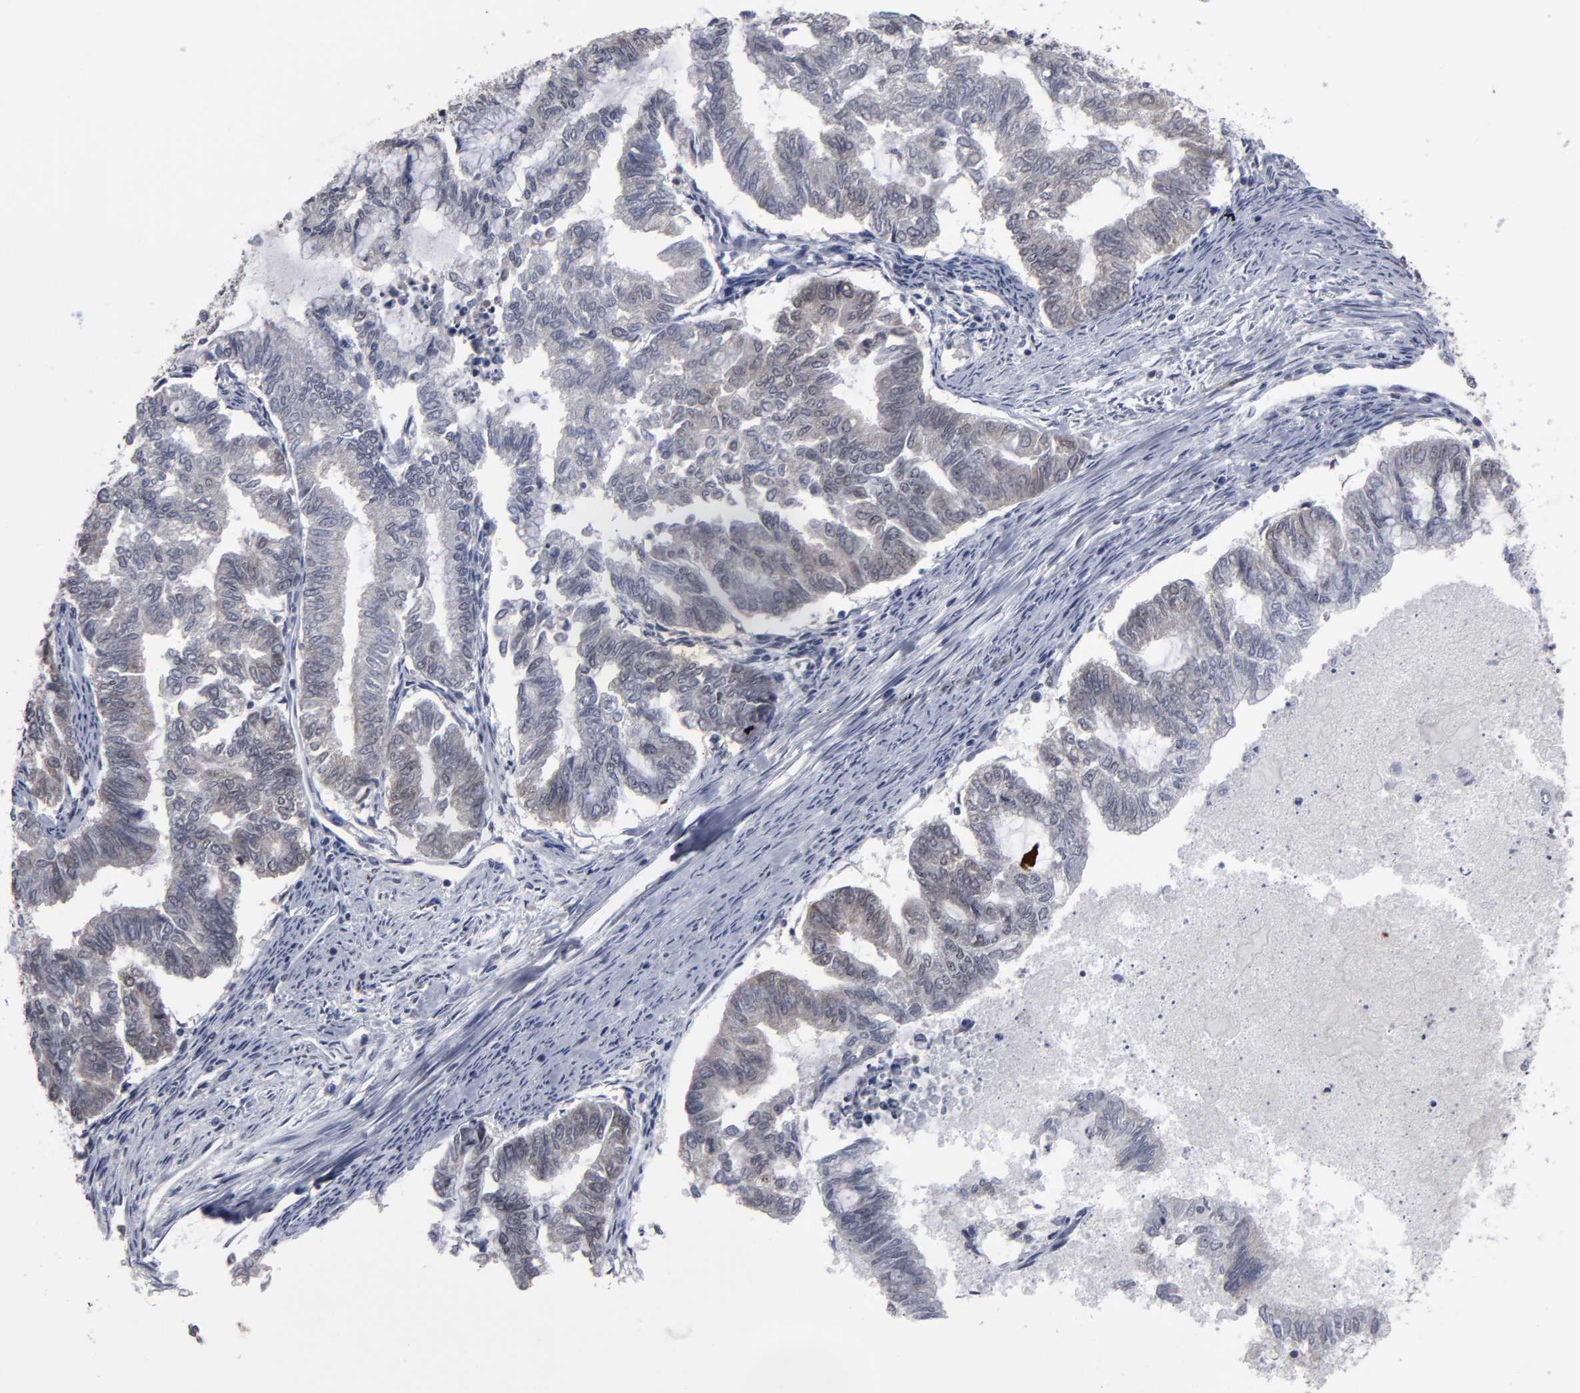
{"staining": {"intensity": "weak", "quantity": "<25%", "location": "cytoplasmic/membranous"}, "tissue": "endometrial cancer", "cell_type": "Tumor cells", "image_type": "cancer", "snomed": [{"axis": "morphology", "description": "Adenocarcinoma, NOS"}, {"axis": "topography", "description": "Endometrium"}], "caption": "Protein analysis of endometrial cancer (adenocarcinoma) shows no significant expression in tumor cells. Brightfield microscopy of immunohistochemistry stained with DAB (brown) and hematoxylin (blue), captured at high magnification.", "gene": "SSRP1", "patient": {"sex": "female", "age": 79}}